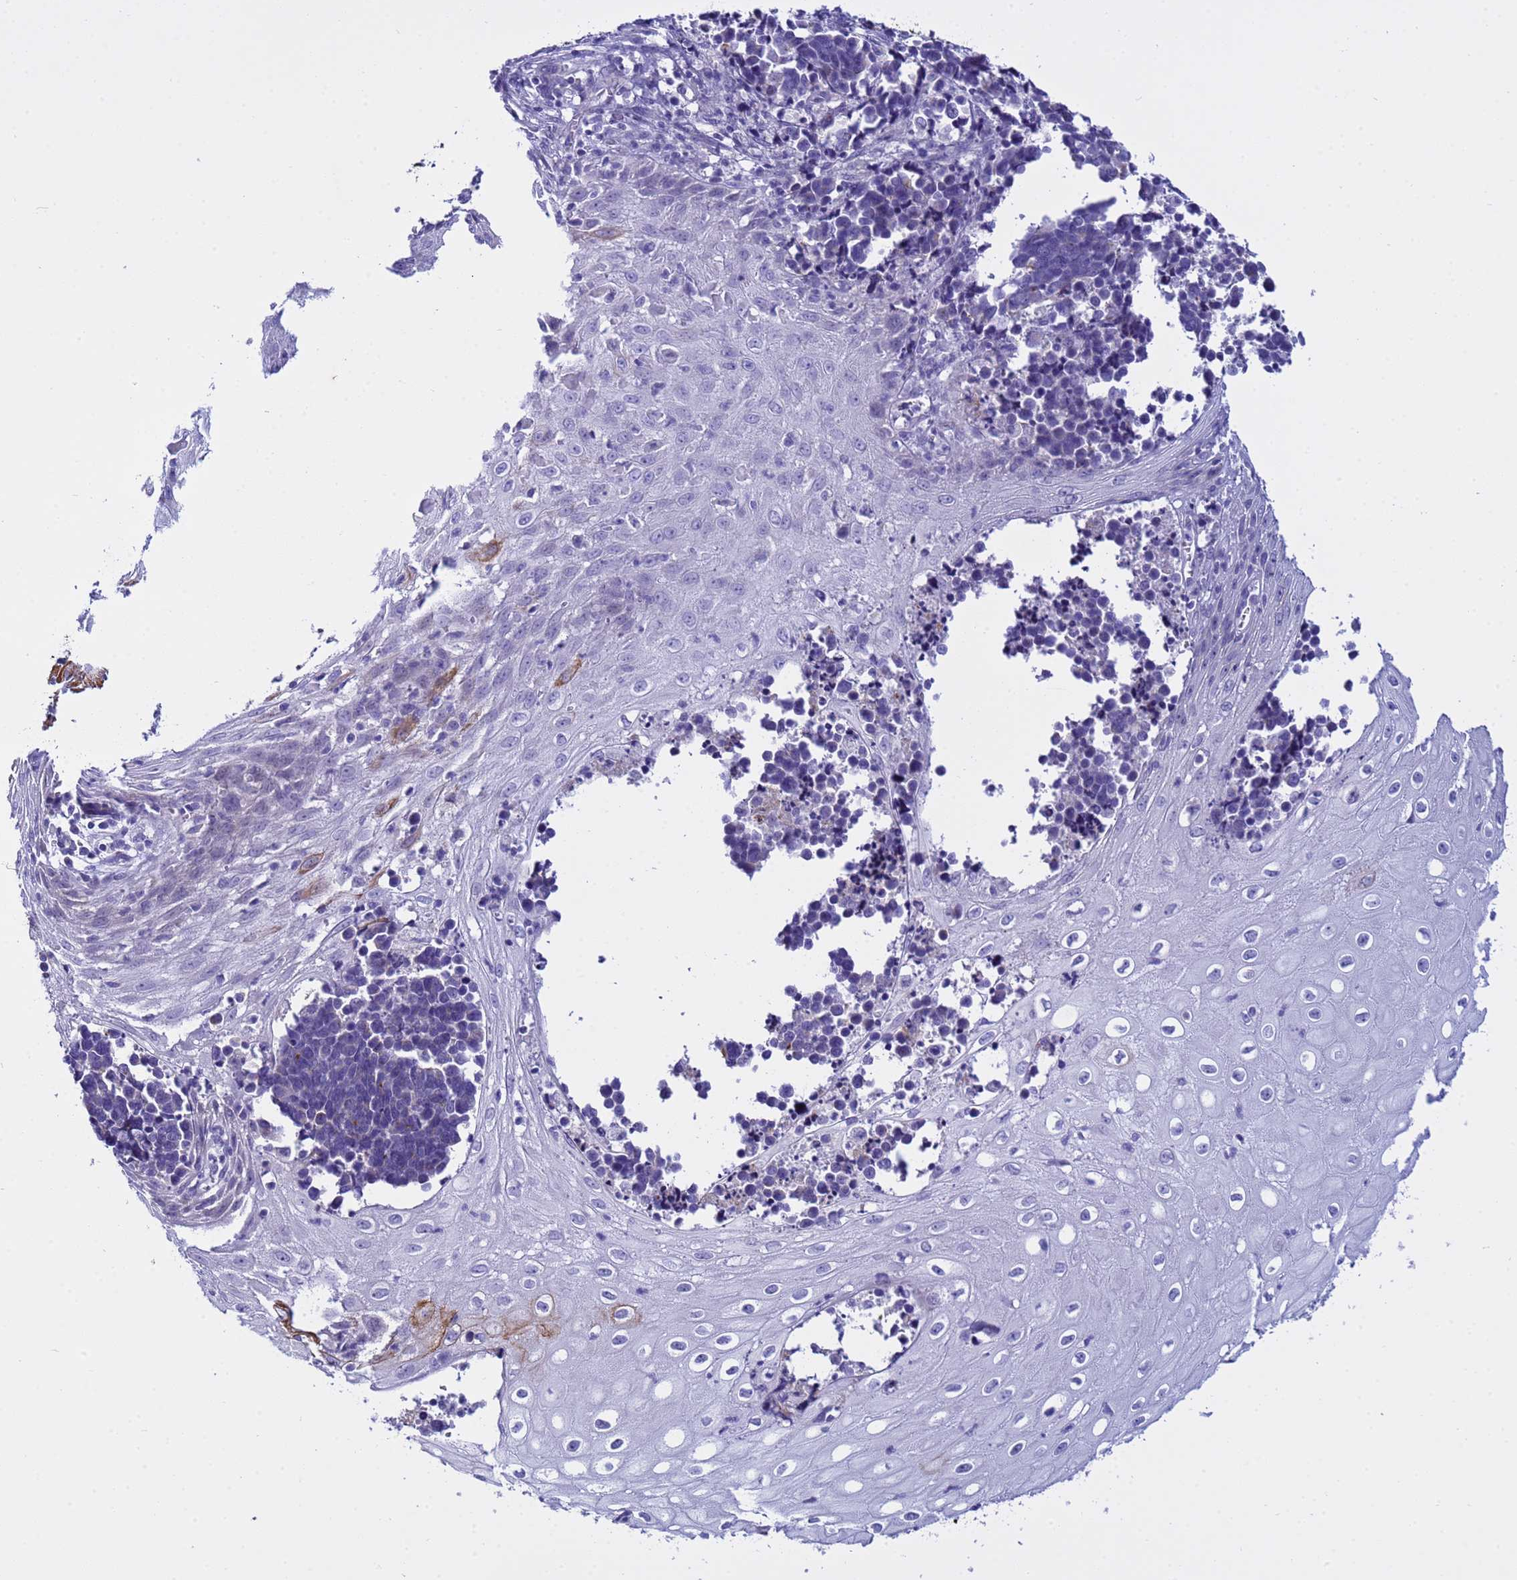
{"staining": {"intensity": "moderate", "quantity": "<25%", "location": "cytoplasmic/membranous"}, "tissue": "cervical cancer", "cell_type": "Tumor cells", "image_type": "cancer", "snomed": [{"axis": "morphology", "description": "Normal tissue, NOS"}, {"axis": "morphology", "description": "Squamous cell carcinoma, NOS"}, {"axis": "topography", "description": "Cervix"}], "caption": "Human squamous cell carcinoma (cervical) stained with a brown dye displays moderate cytoplasmic/membranous positive staining in about <25% of tumor cells.", "gene": "IGSF11", "patient": {"sex": "female", "age": 35}}